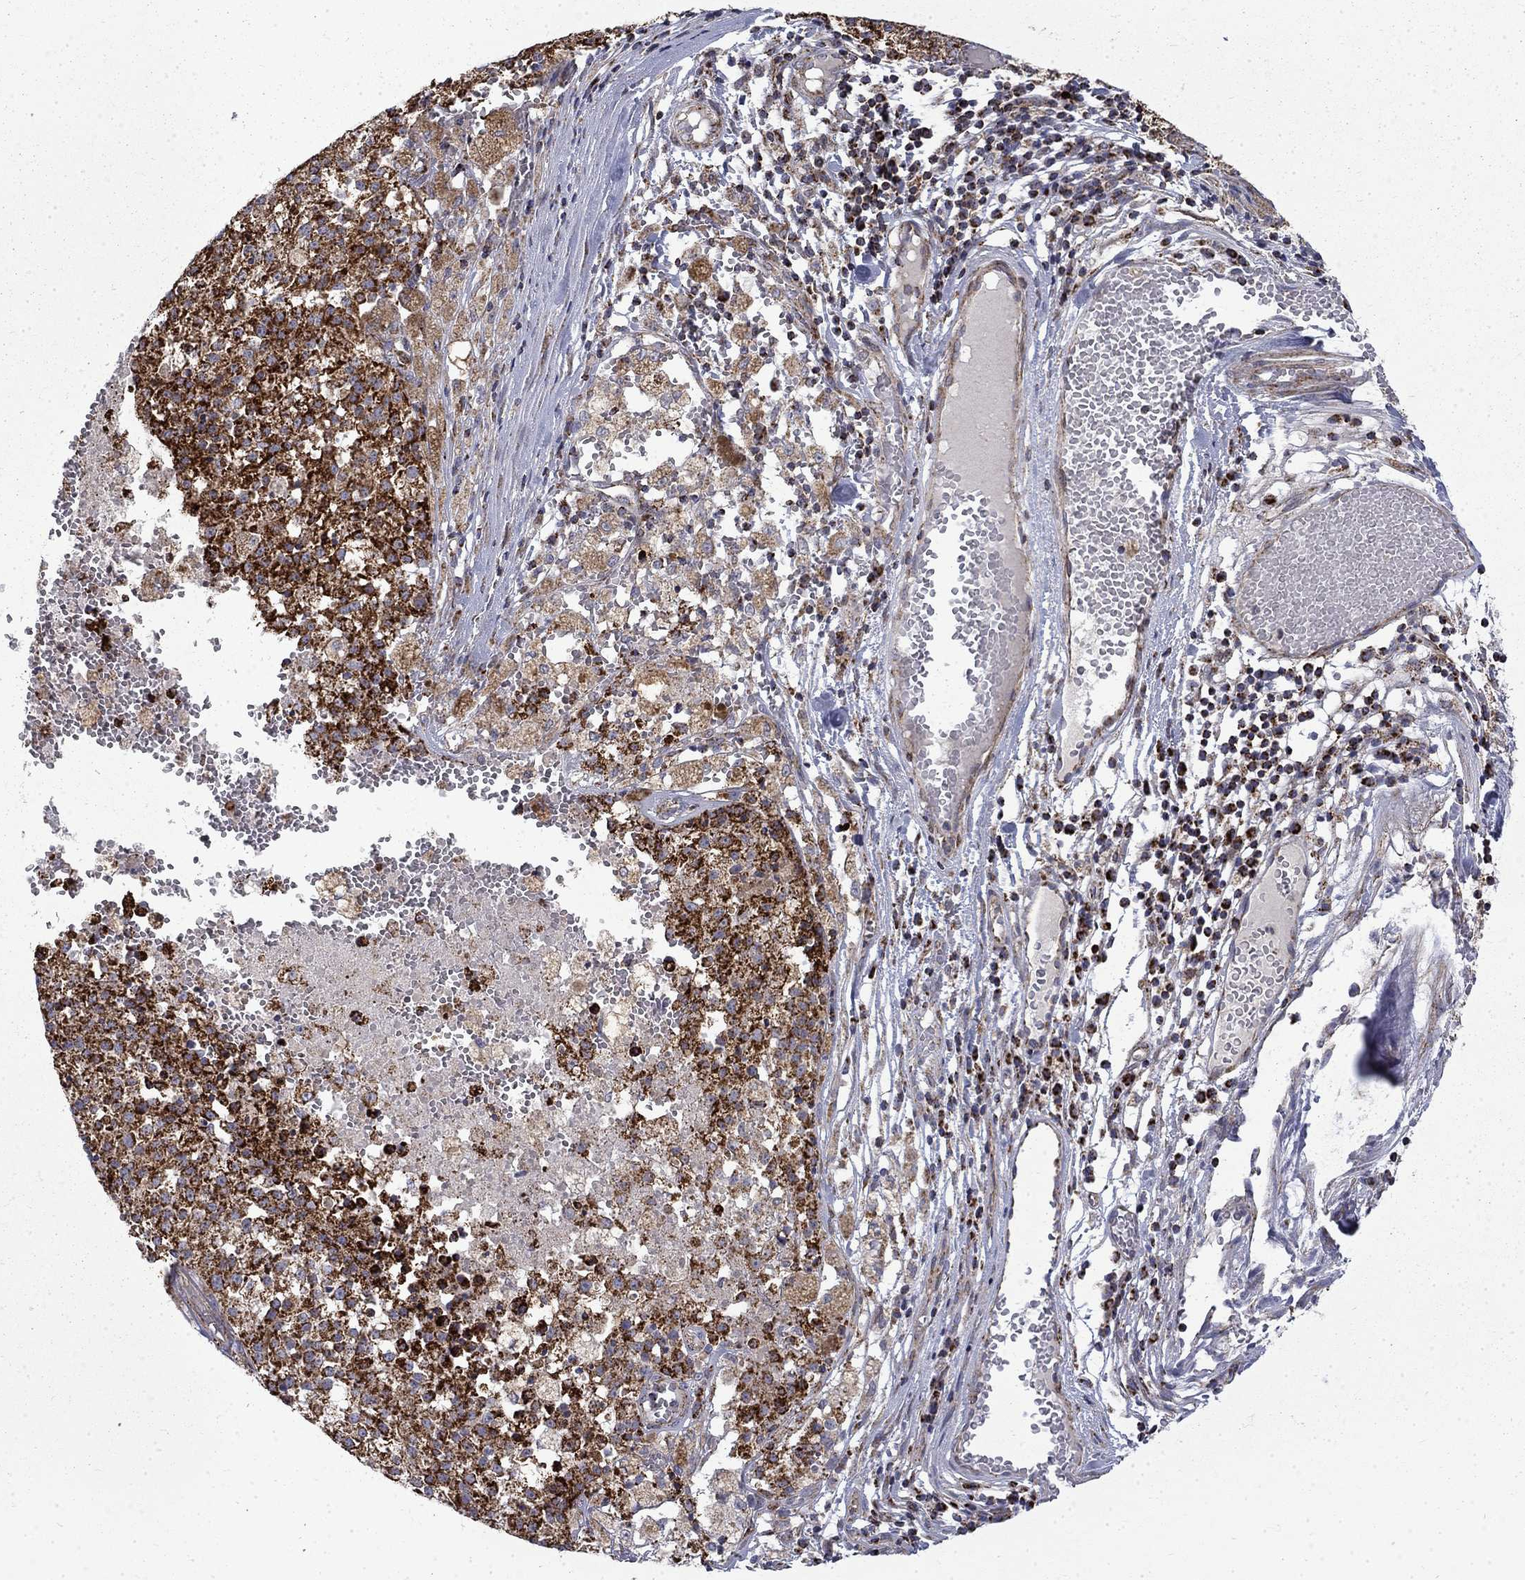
{"staining": {"intensity": "strong", "quantity": ">75%", "location": "cytoplasmic/membranous"}, "tissue": "melanoma", "cell_type": "Tumor cells", "image_type": "cancer", "snomed": [{"axis": "morphology", "description": "Malignant melanoma, Metastatic site"}, {"axis": "topography", "description": "Lymph node"}], "caption": "A micrograph of malignant melanoma (metastatic site) stained for a protein exhibits strong cytoplasmic/membranous brown staining in tumor cells.", "gene": "PCBP3", "patient": {"sex": "female", "age": 64}}